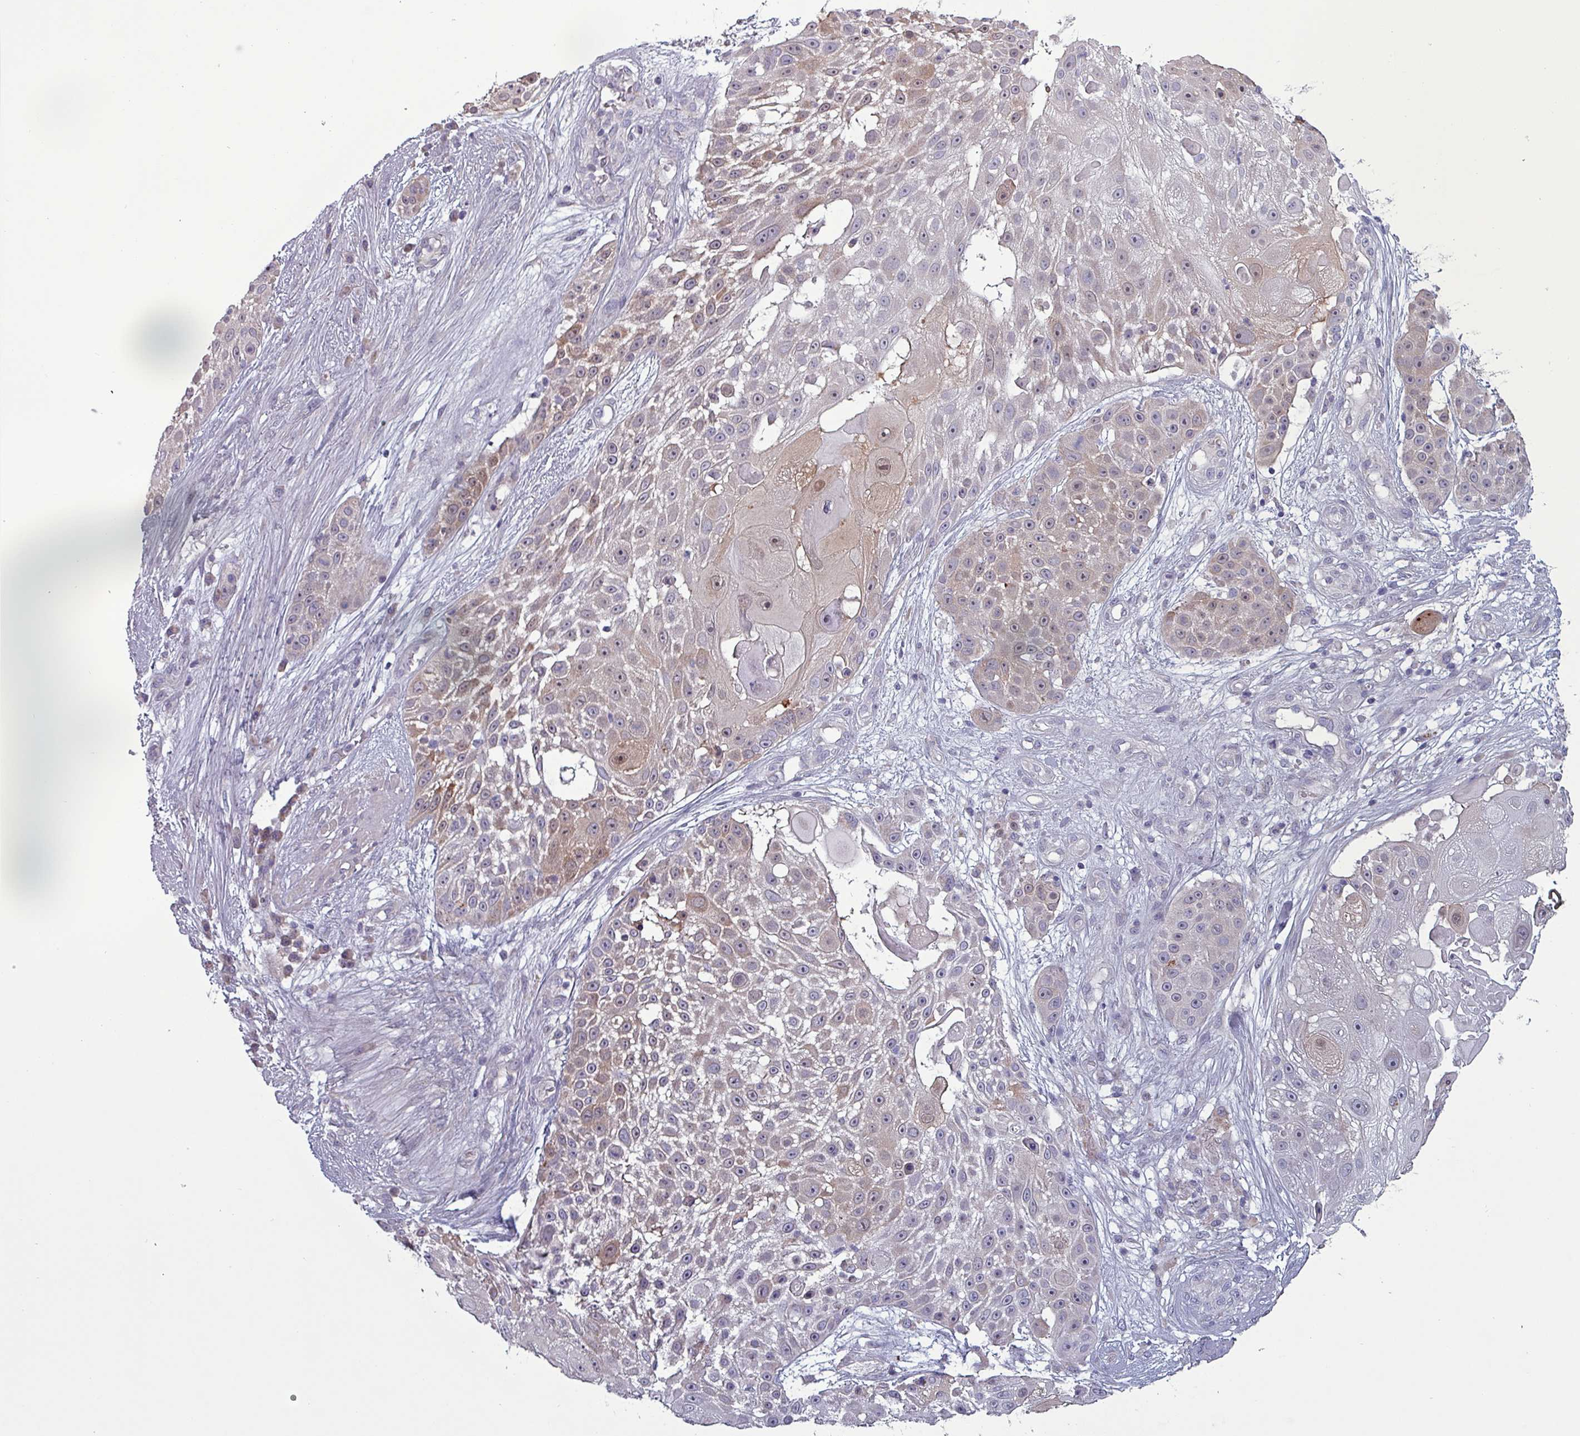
{"staining": {"intensity": "weak", "quantity": "<25%", "location": "cytoplasmic/membranous"}, "tissue": "skin cancer", "cell_type": "Tumor cells", "image_type": "cancer", "snomed": [{"axis": "morphology", "description": "Squamous cell carcinoma, NOS"}, {"axis": "topography", "description": "Skin"}], "caption": "The photomicrograph displays no staining of tumor cells in squamous cell carcinoma (skin).", "gene": "HSD3B7", "patient": {"sex": "female", "age": 86}}